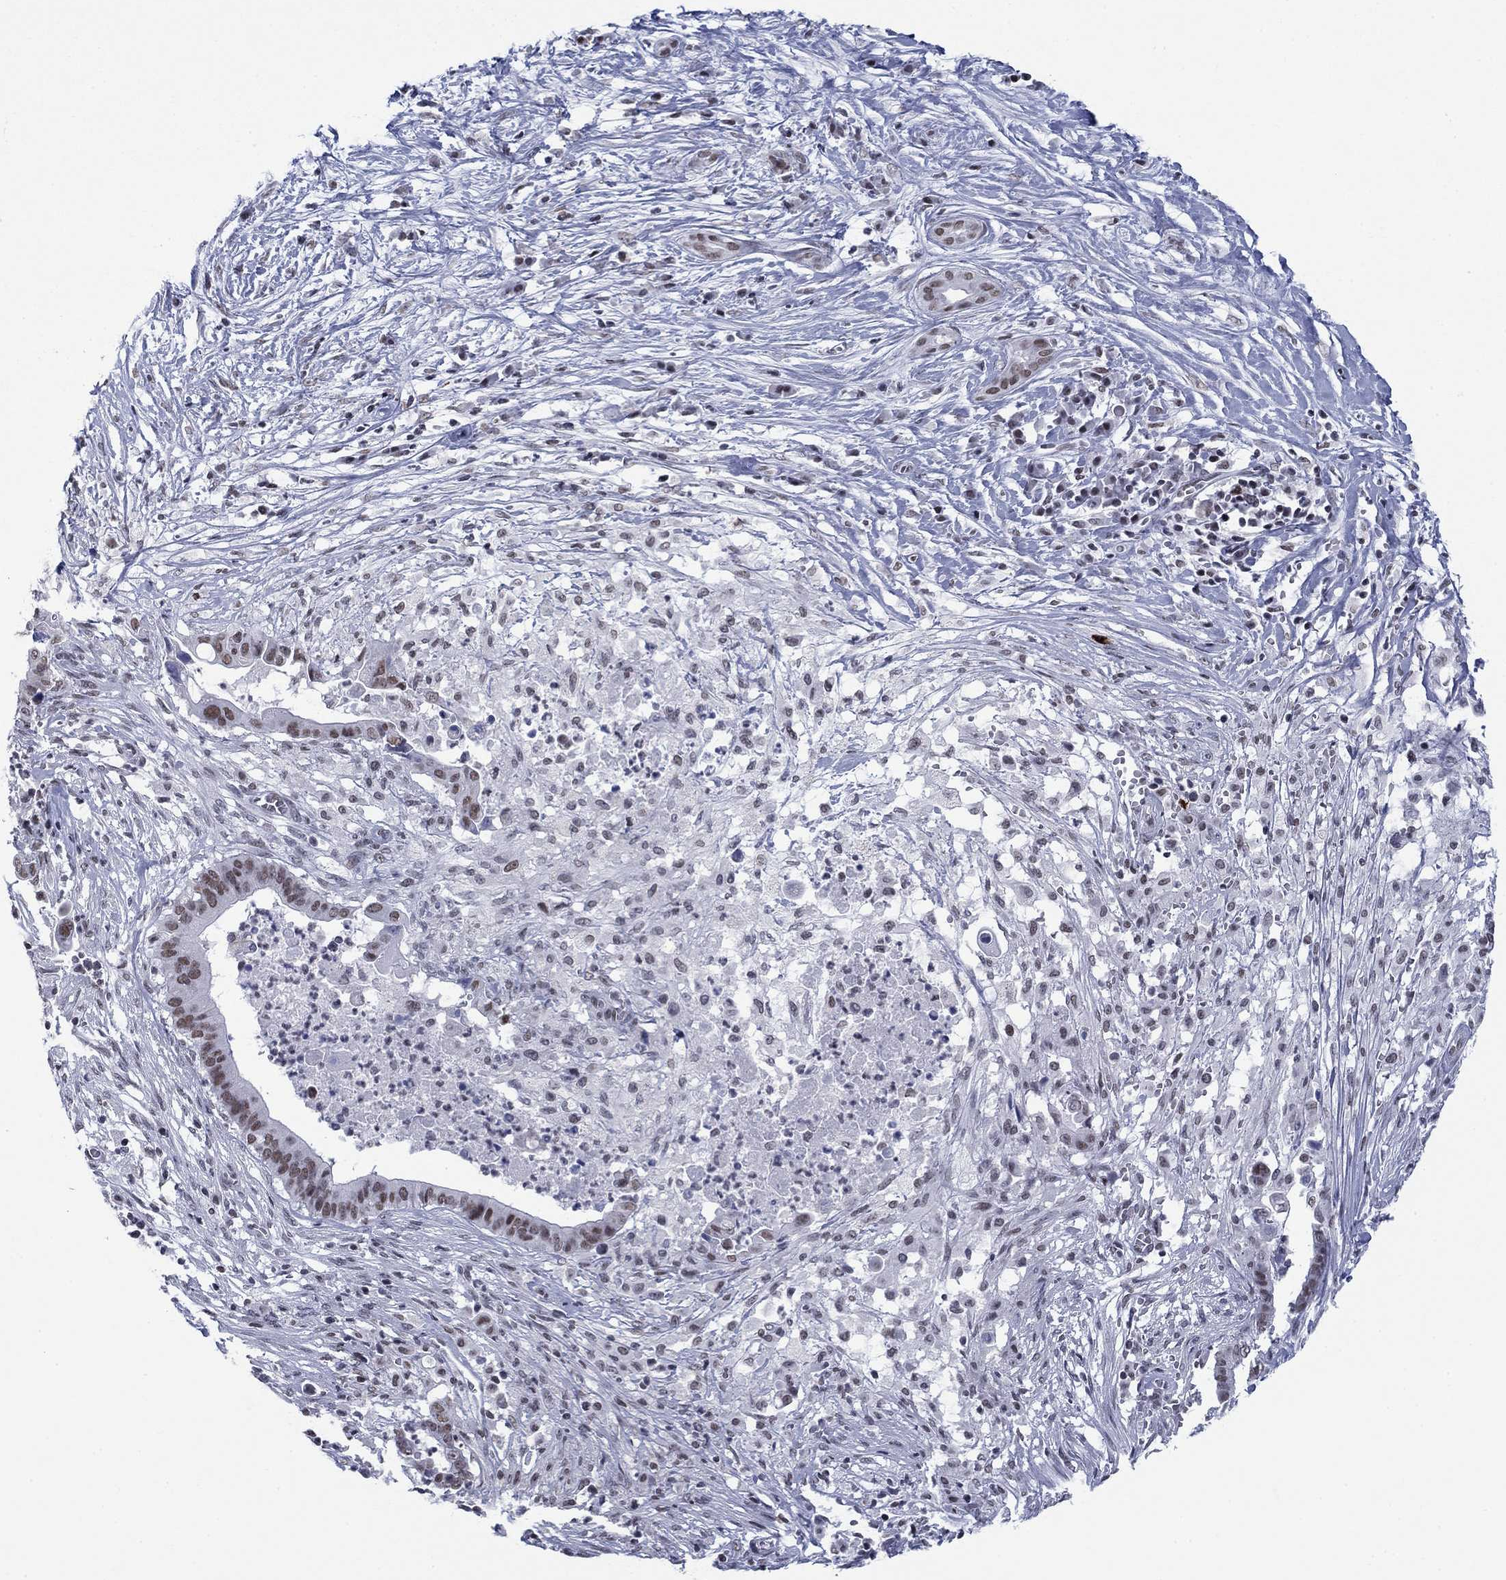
{"staining": {"intensity": "moderate", "quantity": "25%-75%", "location": "nuclear"}, "tissue": "pancreatic cancer", "cell_type": "Tumor cells", "image_type": "cancer", "snomed": [{"axis": "morphology", "description": "Adenocarcinoma, NOS"}, {"axis": "topography", "description": "Pancreas"}], "caption": "DAB immunohistochemical staining of pancreatic cancer reveals moderate nuclear protein expression in approximately 25%-75% of tumor cells.", "gene": "NPAS3", "patient": {"sex": "male", "age": 61}}